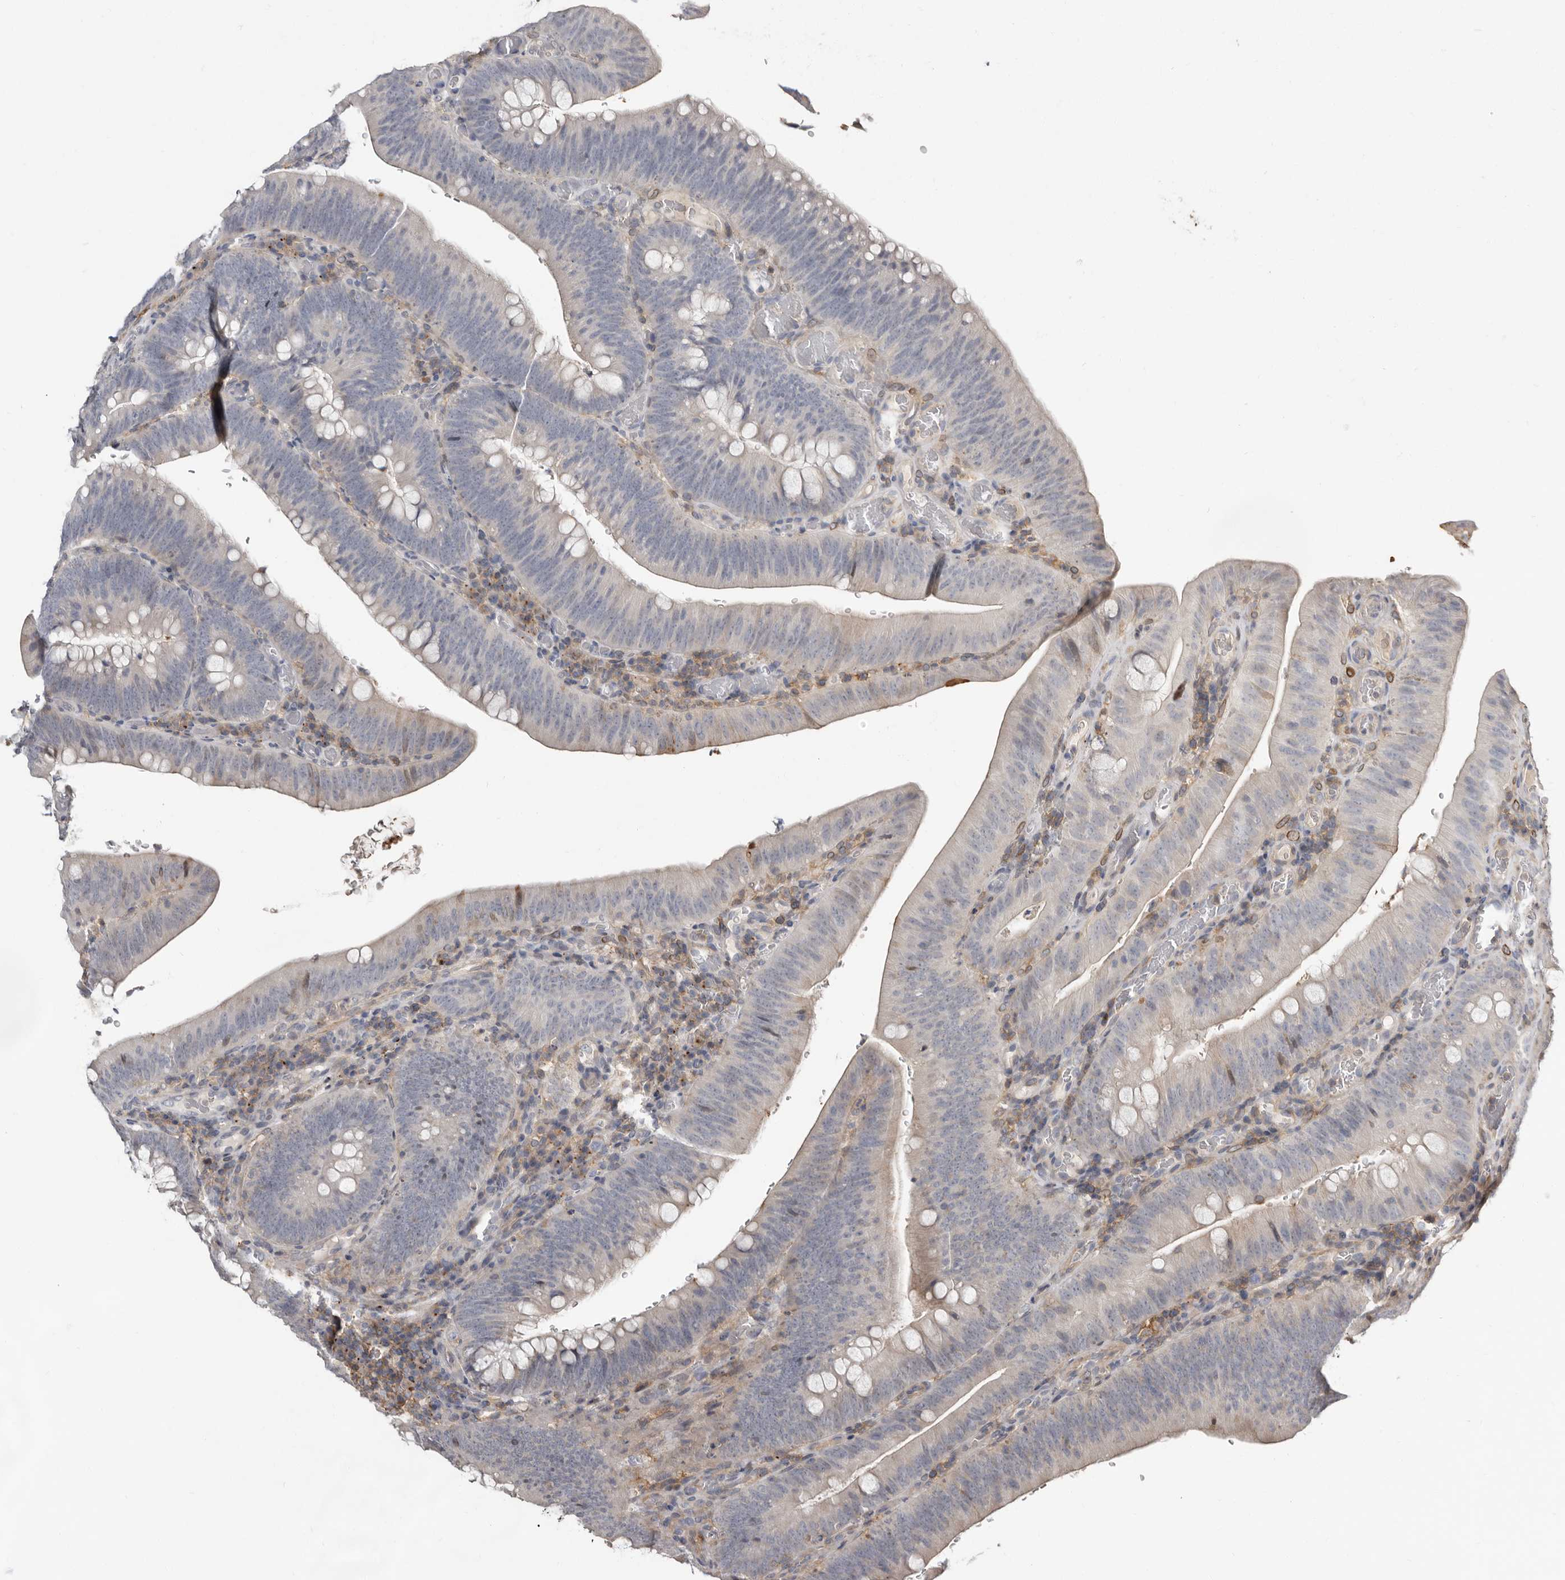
{"staining": {"intensity": "negative", "quantity": "none", "location": "none"}, "tissue": "colorectal cancer", "cell_type": "Tumor cells", "image_type": "cancer", "snomed": [{"axis": "morphology", "description": "Normal tissue, NOS"}, {"axis": "topography", "description": "Colon"}], "caption": "A histopathology image of human colorectal cancer is negative for staining in tumor cells.", "gene": "KIF26B", "patient": {"sex": "female", "age": 82}}